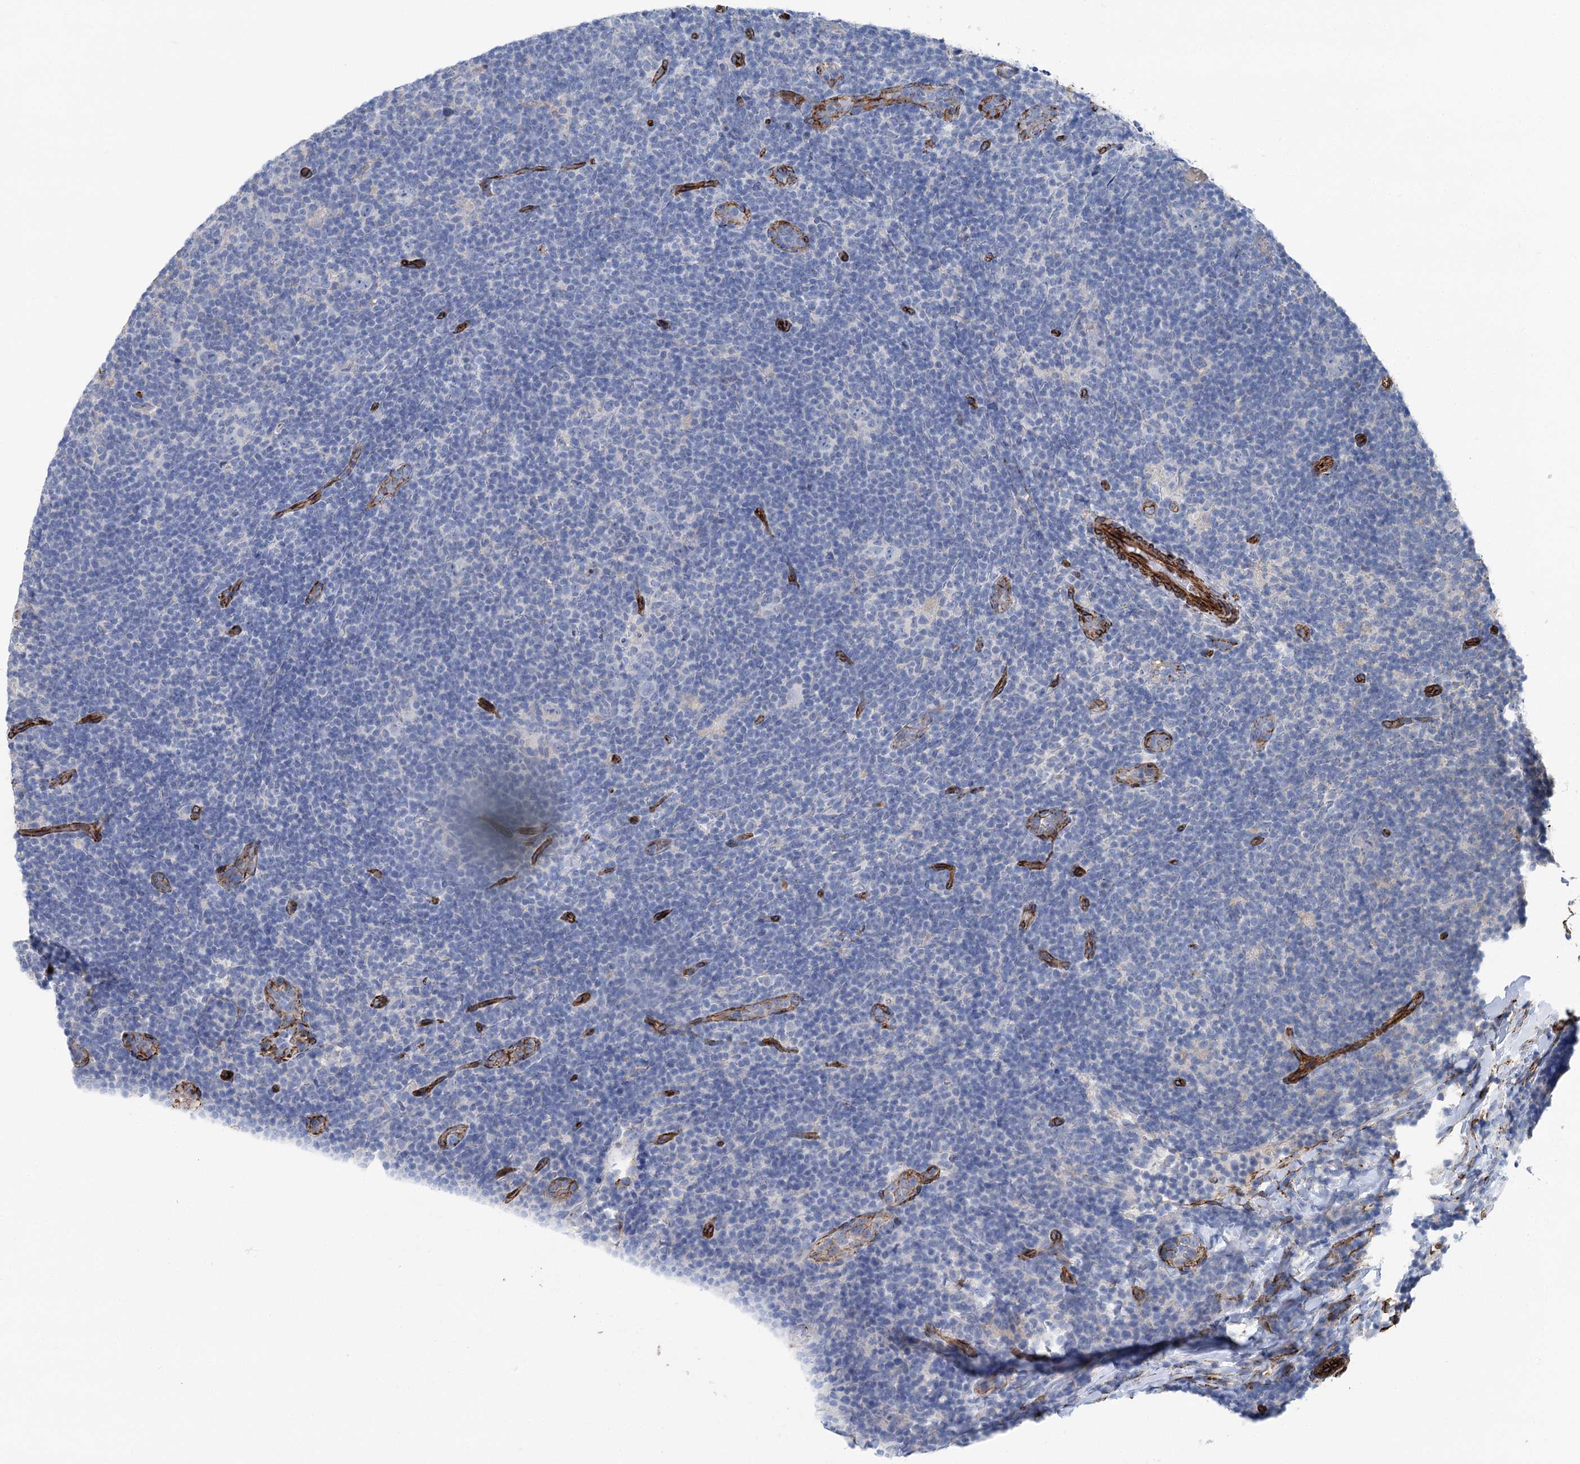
{"staining": {"intensity": "negative", "quantity": "none", "location": "none"}, "tissue": "lymphoma", "cell_type": "Tumor cells", "image_type": "cancer", "snomed": [{"axis": "morphology", "description": "Hodgkin's disease, NOS"}, {"axis": "topography", "description": "Lymph node"}], "caption": "Immunohistochemistry (IHC) image of neoplastic tissue: Hodgkin's disease stained with DAB (3,3'-diaminobenzidine) displays no significant protein expression in tumor cells.", "gene": "IQSEC1", "patient": {"sex": "female", "age": 57}}